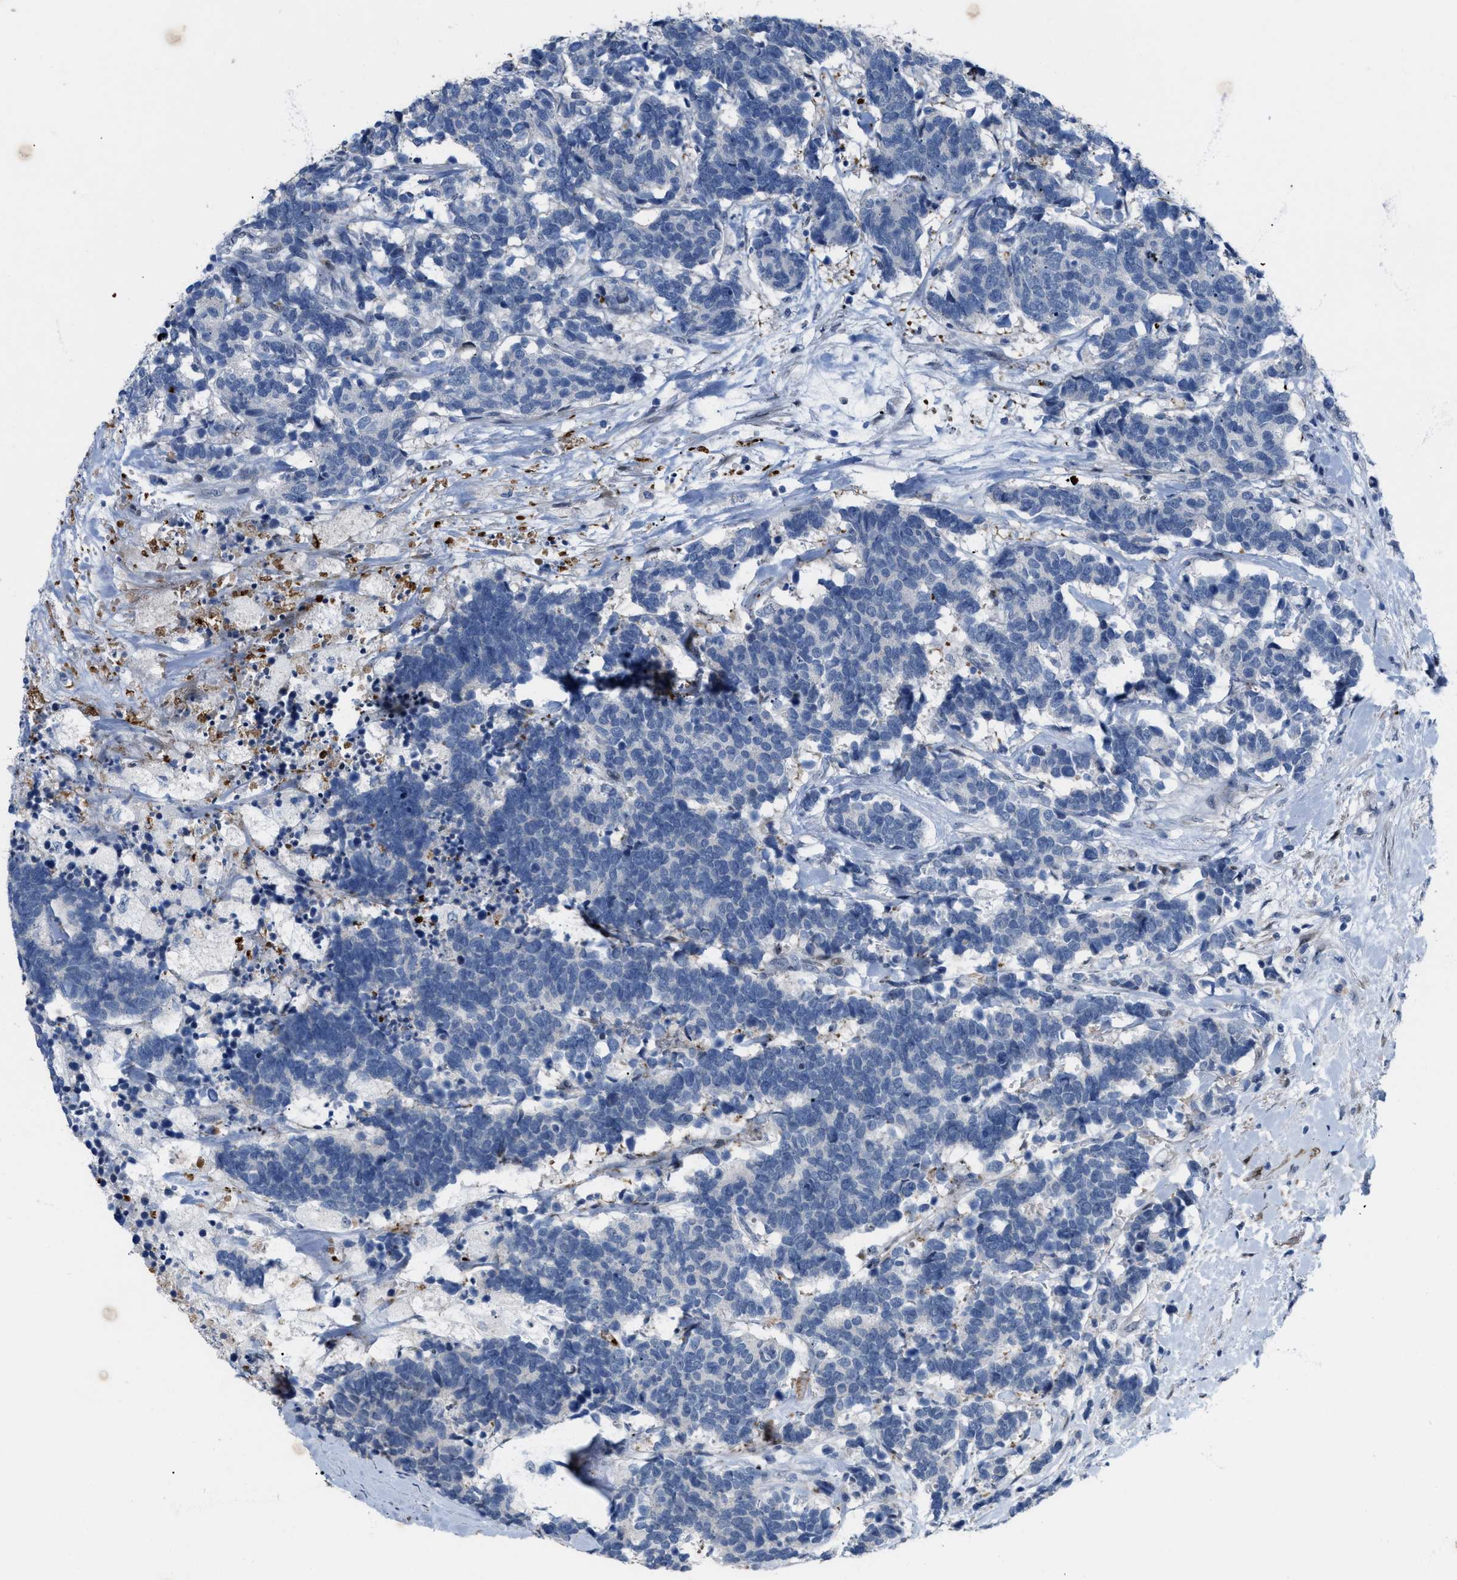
{"staining": {"intensity": "negative", "quantity": "none", "location": "none"}, "tissue": "carcinoid", "cell_type": "Tumor cells", "image_type": "cancer", "snomed": [{"axis": "morphology", "description": "Carcinoma, NOS"}, {"axis": "morphology", "description": "Carcinoid, malignant, NOS"}, {"axis": "topography", "description": "Urinary bladder"}], "caption": "The micrograph exhibits no significant staining in tumor cells of carcinoid (malignant). (Brightfield microscopy of DAB (3,3'-diaminobenzidine) IHC at high magnification).", "gene": "POLR1F", "patient": {"sex": "male", "age": 57}}